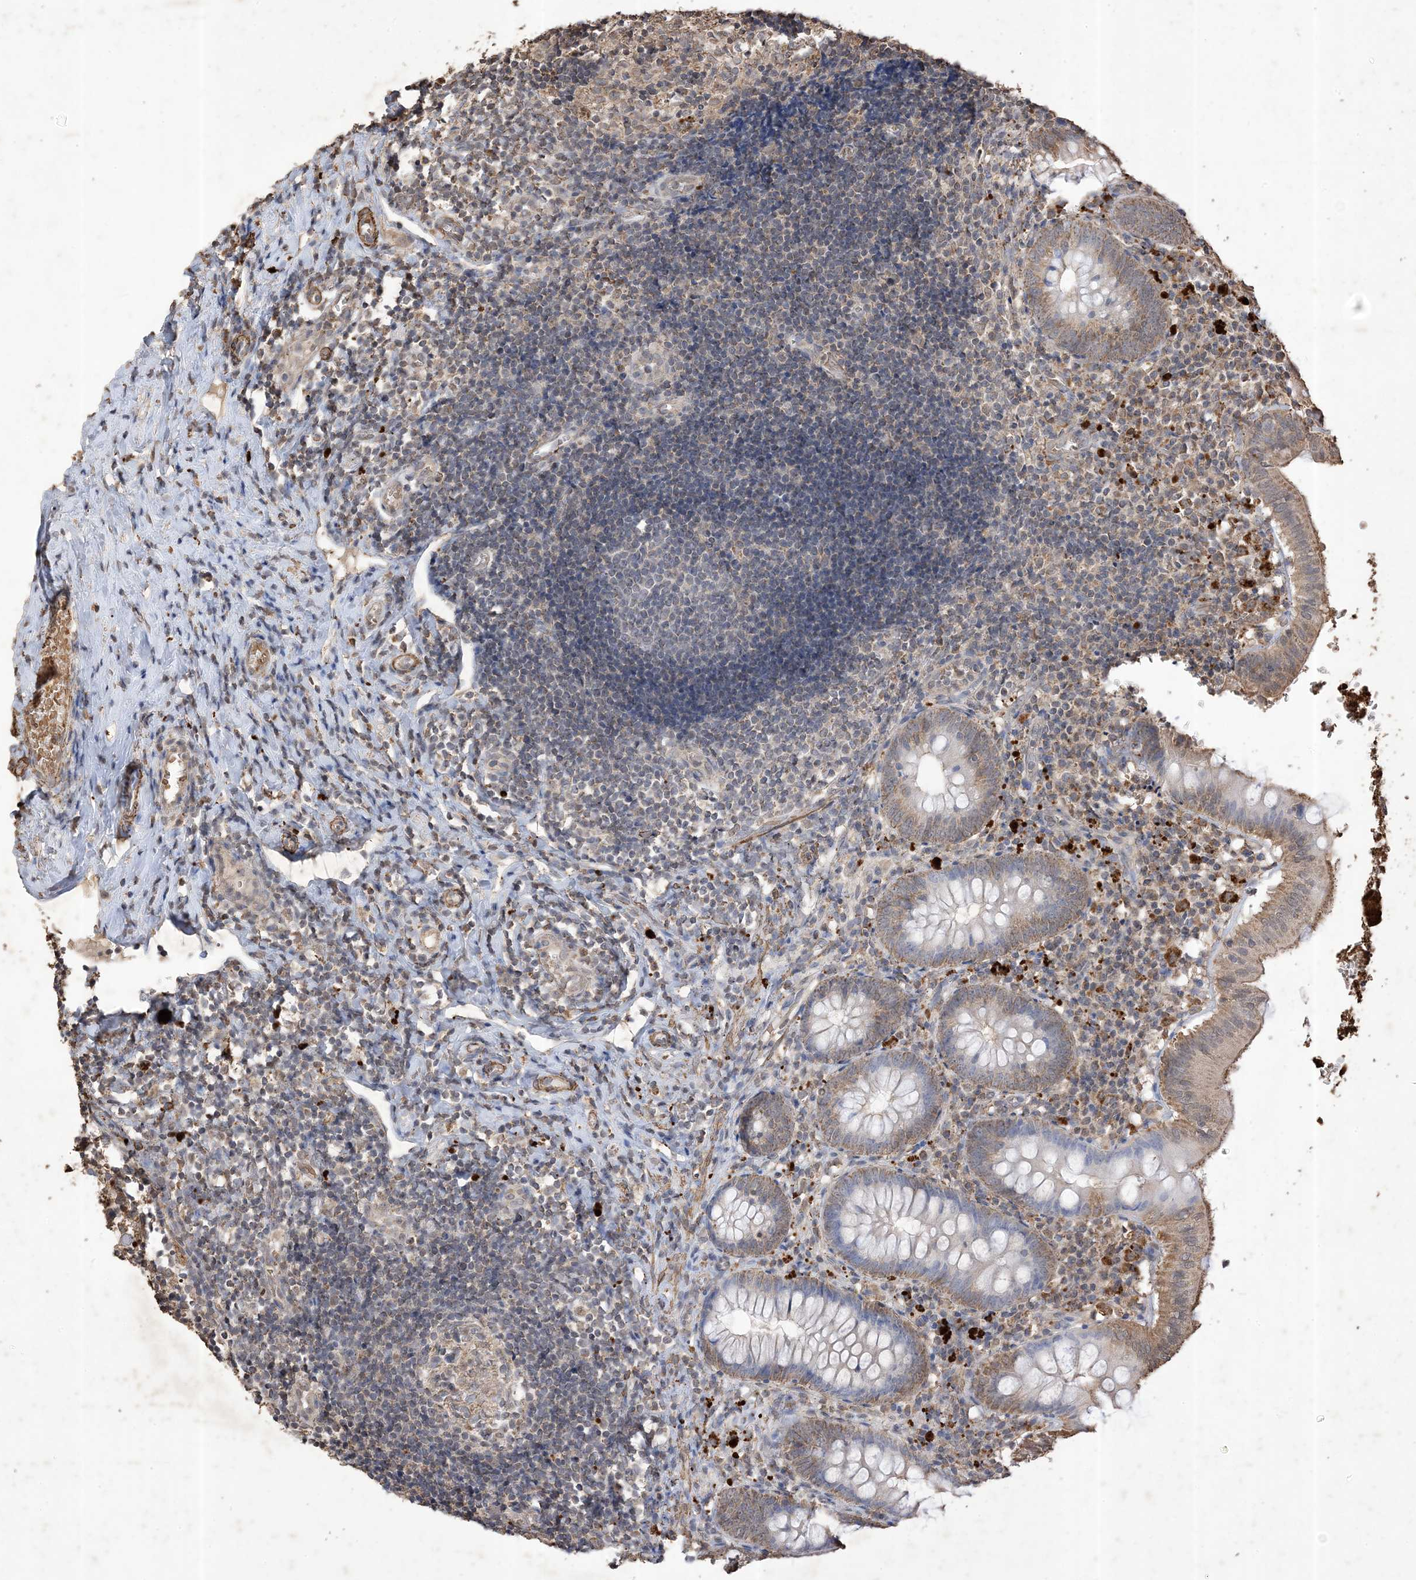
{"staining": {"intensity": "moderate", "quantity": "<25%", "location": "cytoplasmic/membranous"}, "tissue": "appendix", "cell_type": "Glandular cells", "image_type": "normal", "snomed": [{"axis": "morphology", "description": "Normal tissue, NOS"}, {"axis": "topography", "description": "Appendix"}], "caption": "Immunohistochemistry micrograph of normal appendix stained for a protein (brown), which demonstrates low levels of moderate cytoplasmic/membranous staining in about <25% of glandular cells.", "gene": "HPS4", "patient": {"sex": "male", "age": 8}}